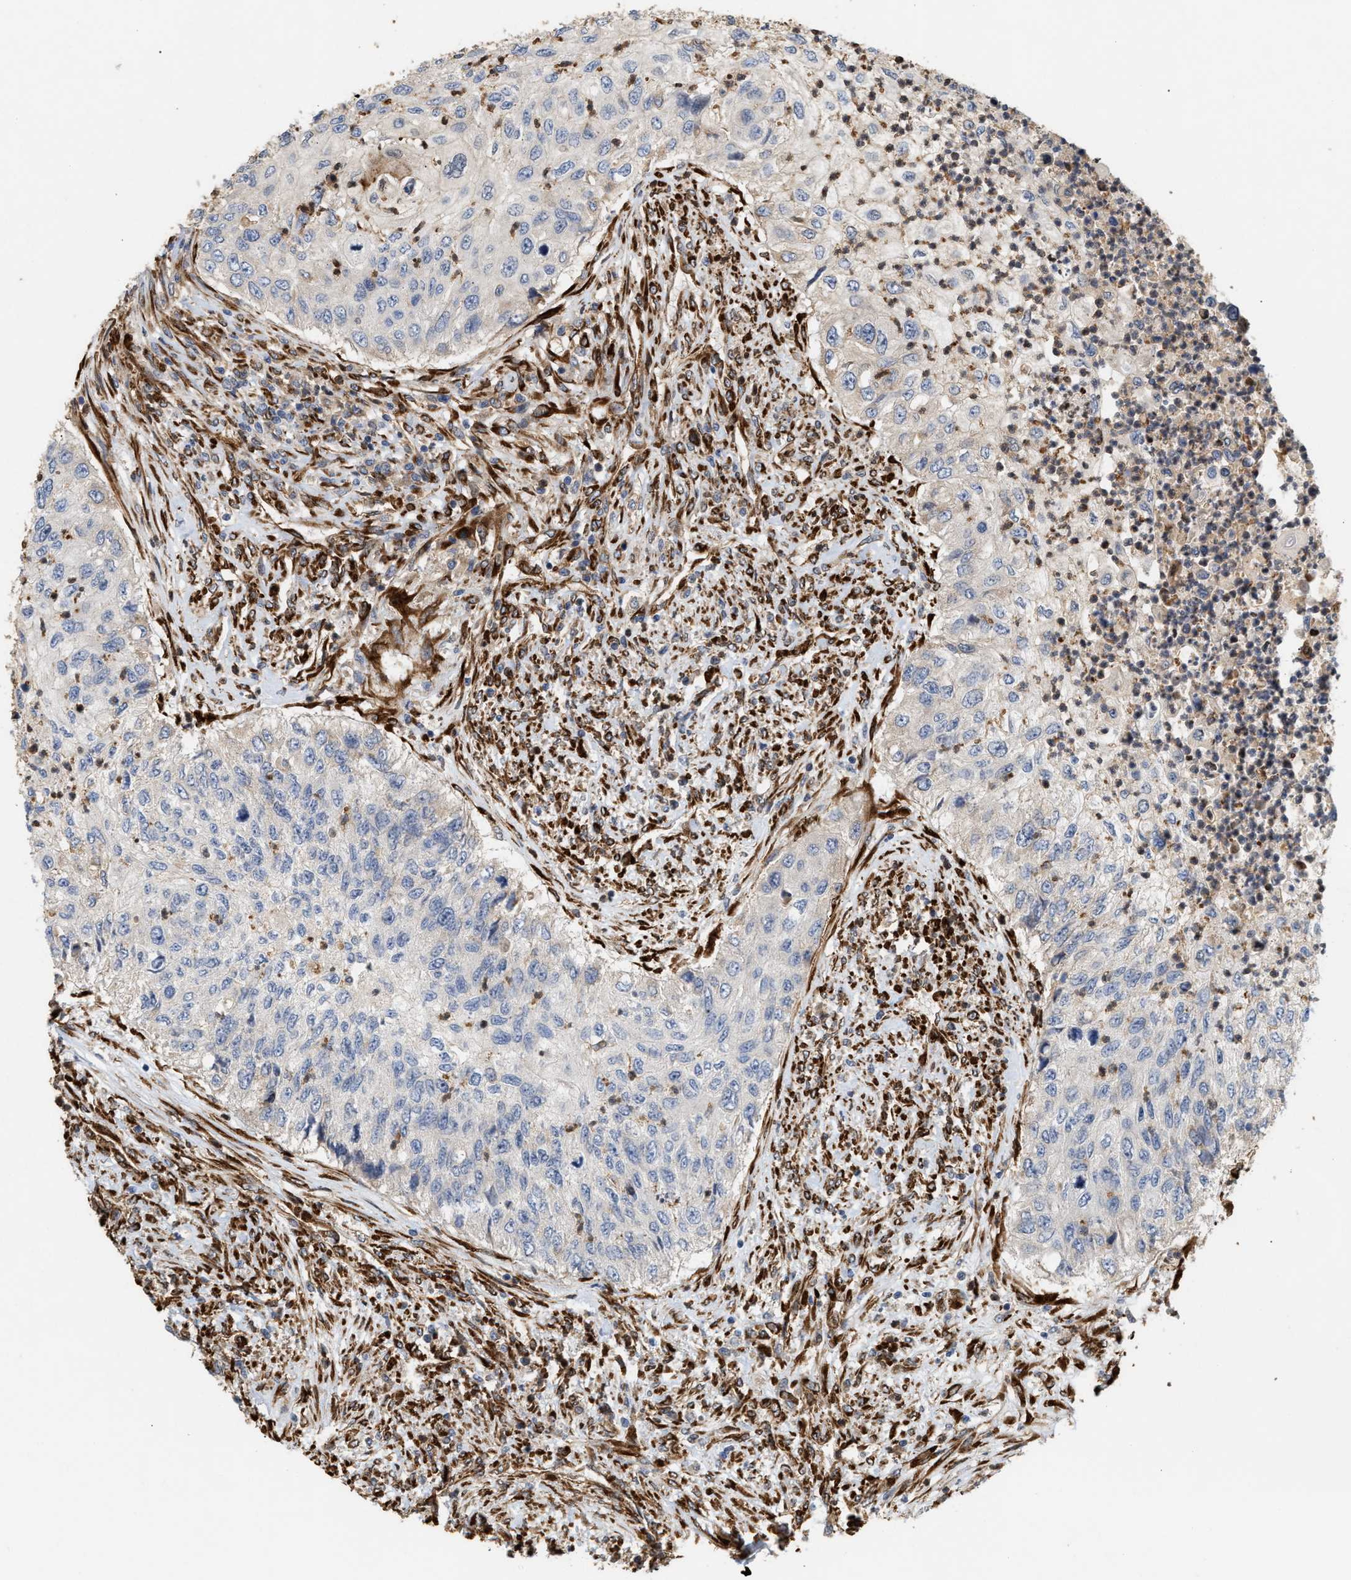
{"staining": {"intensity": "negative", "quantity": "none", "location": "none"}, "tissue": "urothelial cancer", "cell_type": "Tumor cells", "image_type": "cancer", "snomed": [{"axis": "morphology", "description": "Urothelial carcinoma, High grade"}, {"axis": "topography", "description": "Urinary bladder"}], "caption": "IHC of human urothelial cancer displays no positivity in tumor cells.", "gene": "PLCD1", "patient": {"sex": "female", "age": 60}}